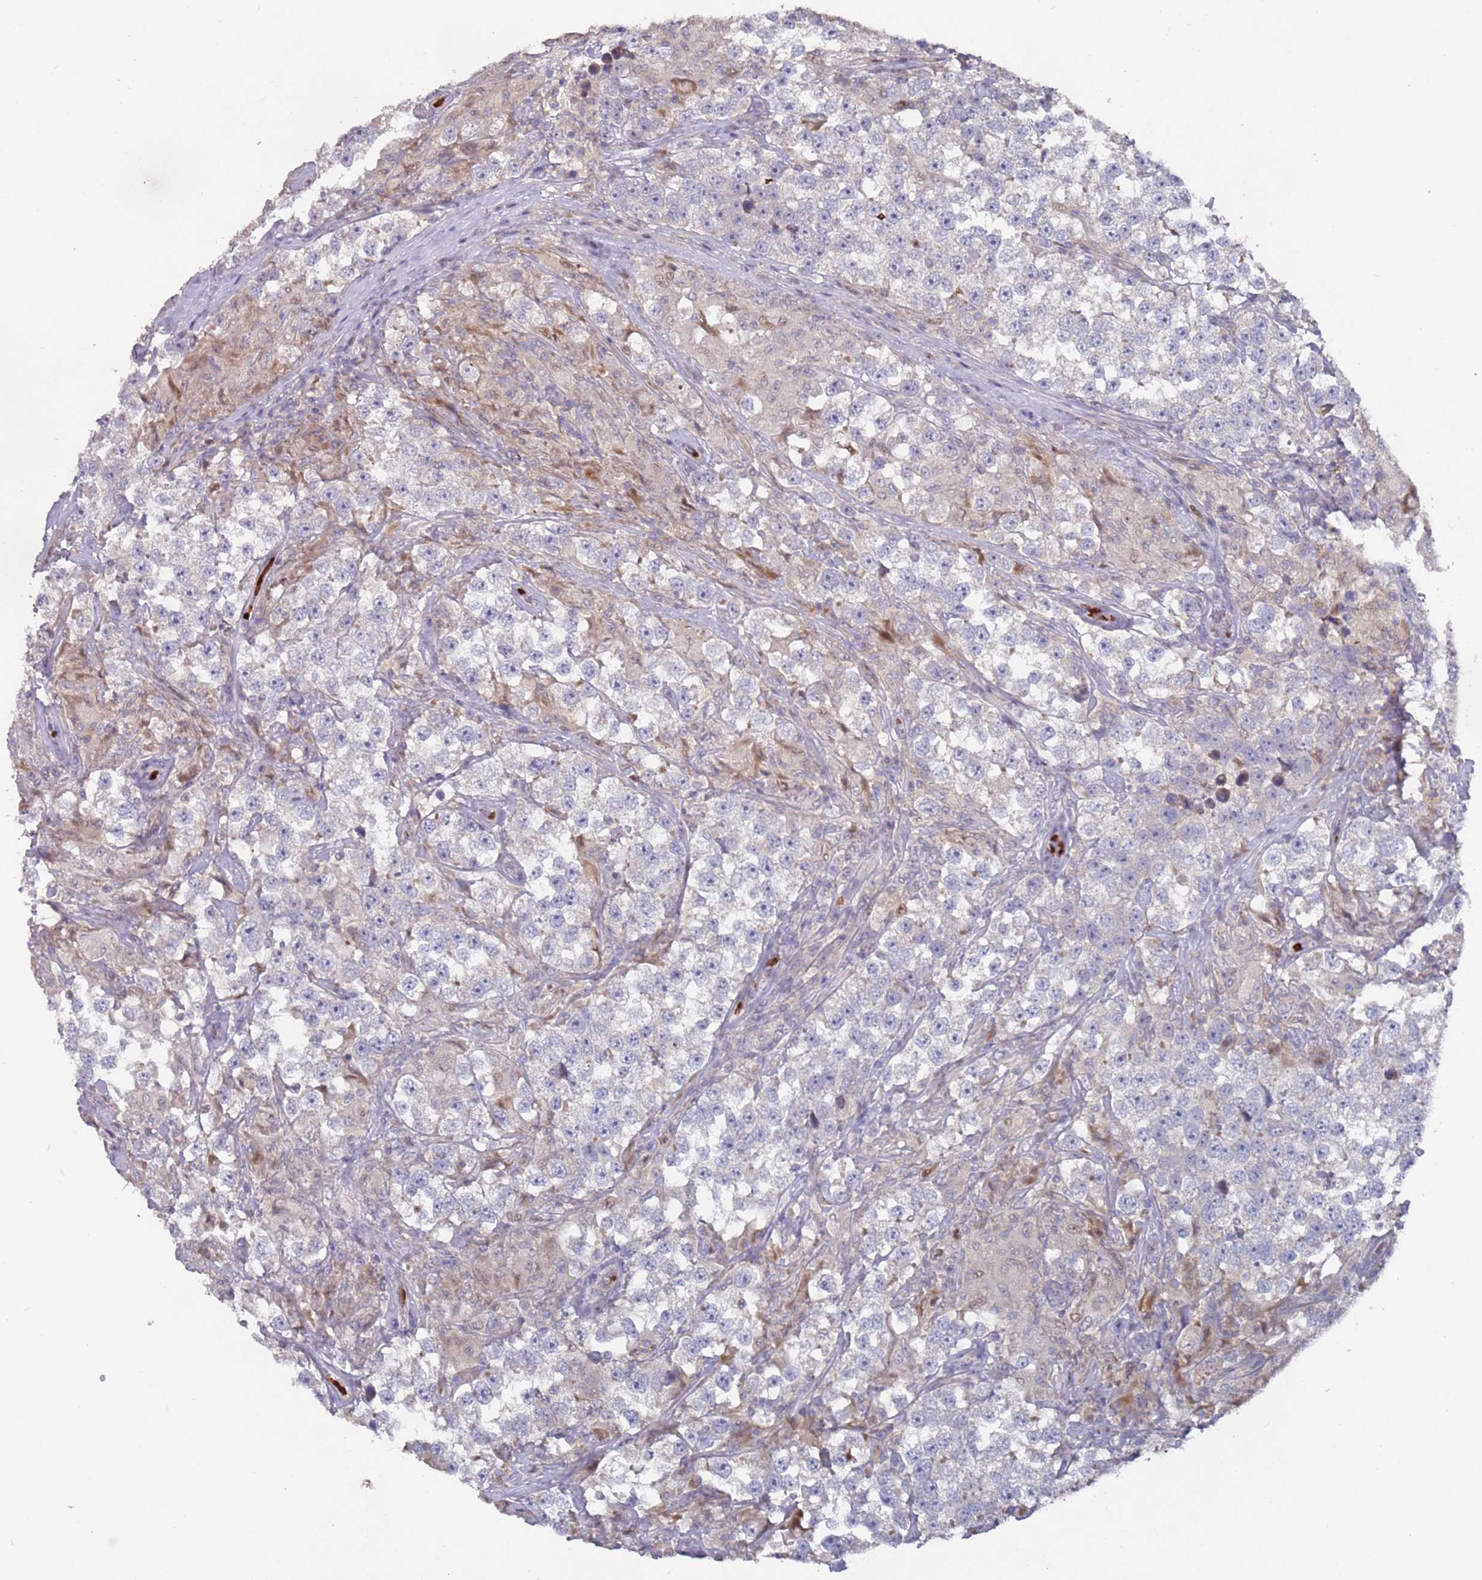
{"staining": {"intensity": "negative", "quantity": "none", "location": "none"}, "tissue": "testis cancer", "cell_type": "Tumor cells", "image_type": "cancer", "snomed": [{"axis": "morphology", "description": "Seminoma, NOS"}, {"axis": "topography", "description": "Testis"}], "caption": "IHC of human testis cancer (seminoma) shows no positivity in tumor cells. The staining is performed using DAB (3,3'-diaminobenzidine) brown chromogen with nuclei counter-stained in using hematoxylin.", "gene": "LACC1", "patient": {"sex": "male", "age": 46}}